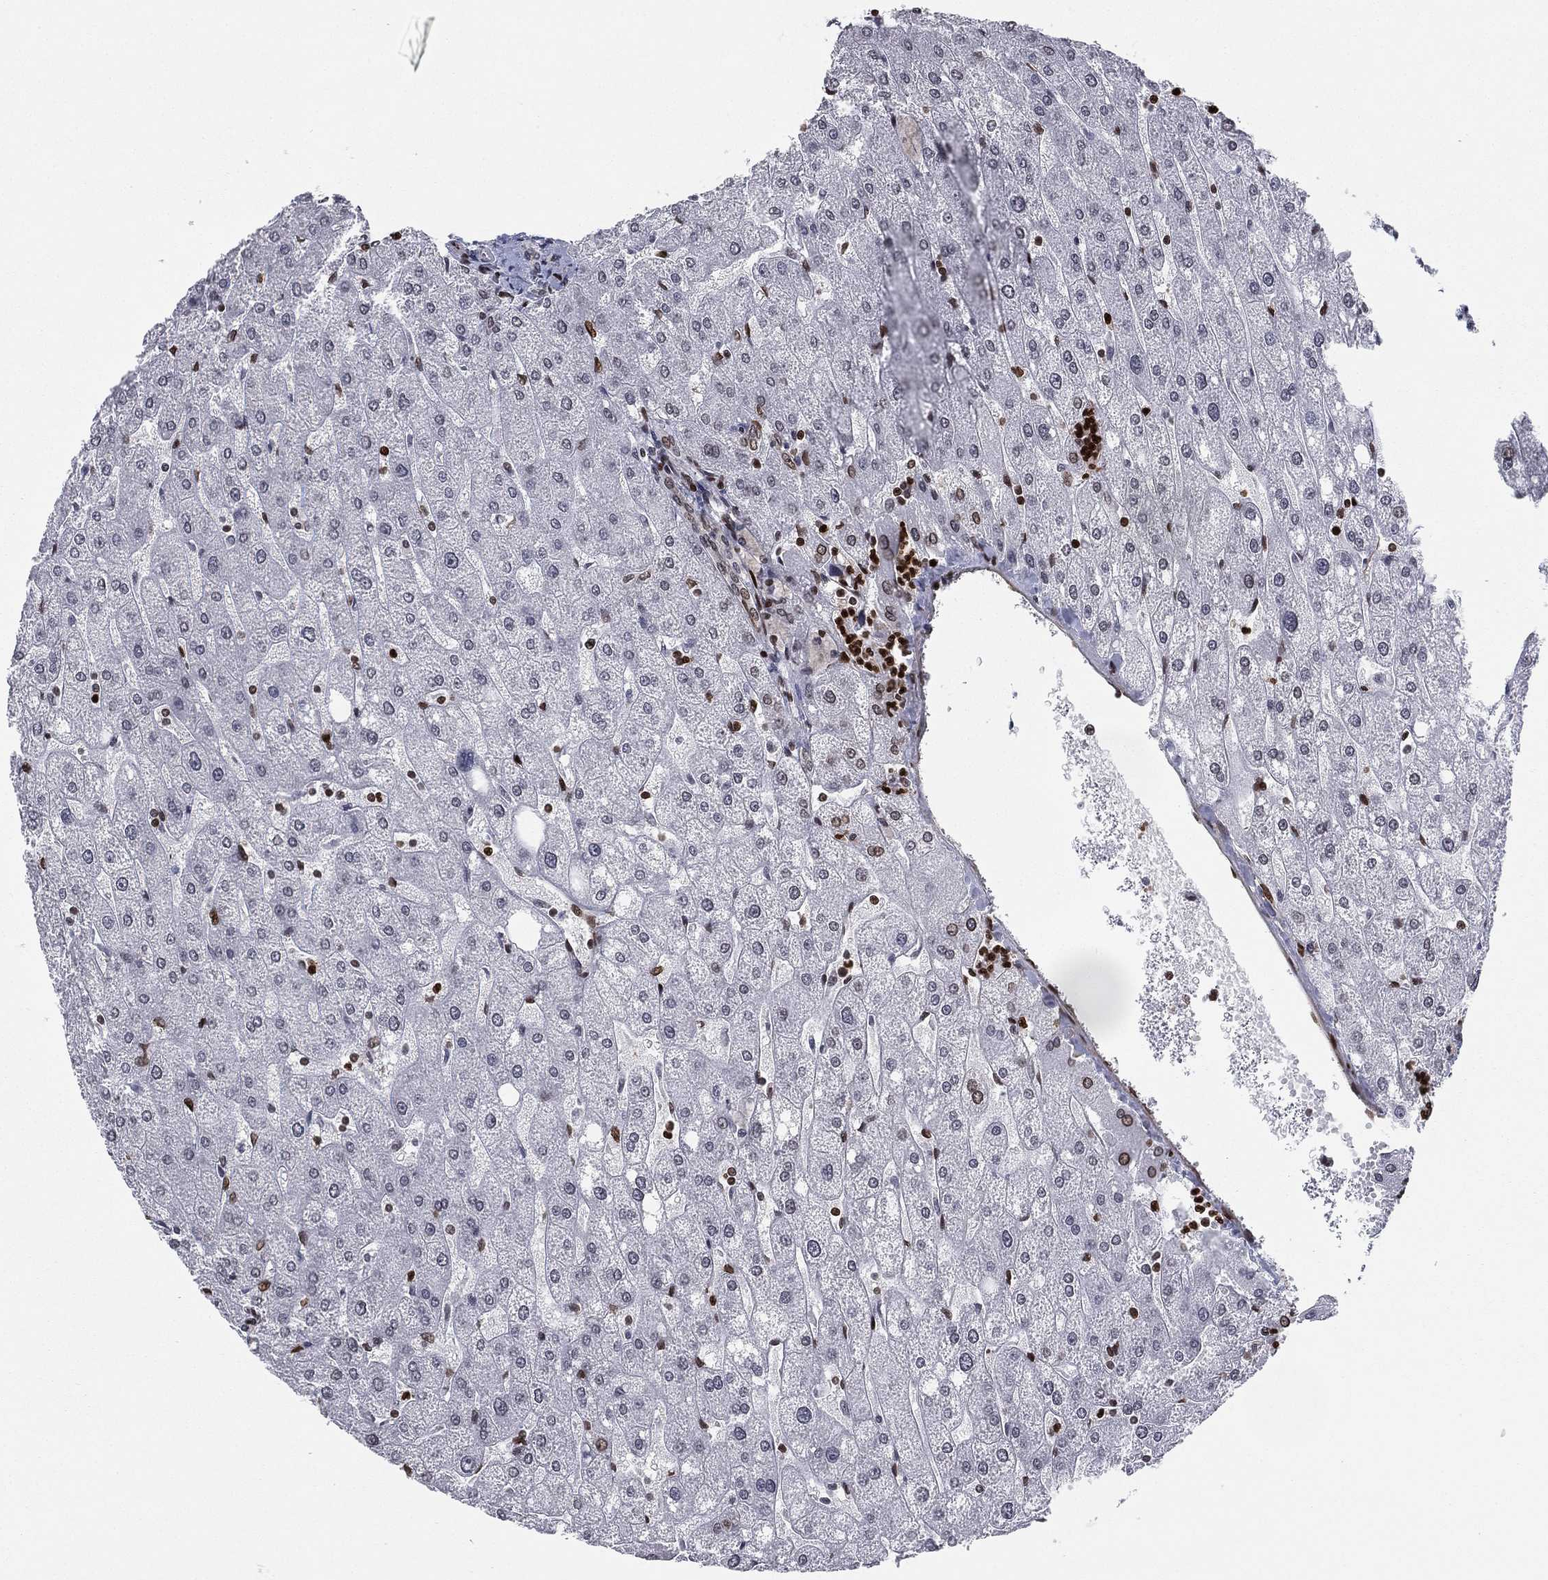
{"staining": {"intensity": "negative", "quantity": "none", "location": "none"}, "tissue": "liver", "cell_type": "Cholangiocytes", "image_type": "normal", "snomed": [{"axis": "morphology", "description": "Normal tissue, NOS"}, {"axis": "topography", "description": "Liver"}], "caption": "This is an immunohistochemistry micrograph of benign human liver. There is no staining in cholangiocytes.", "gene": "LMNB1", "patient": {"sex": "male", "age": 67}}